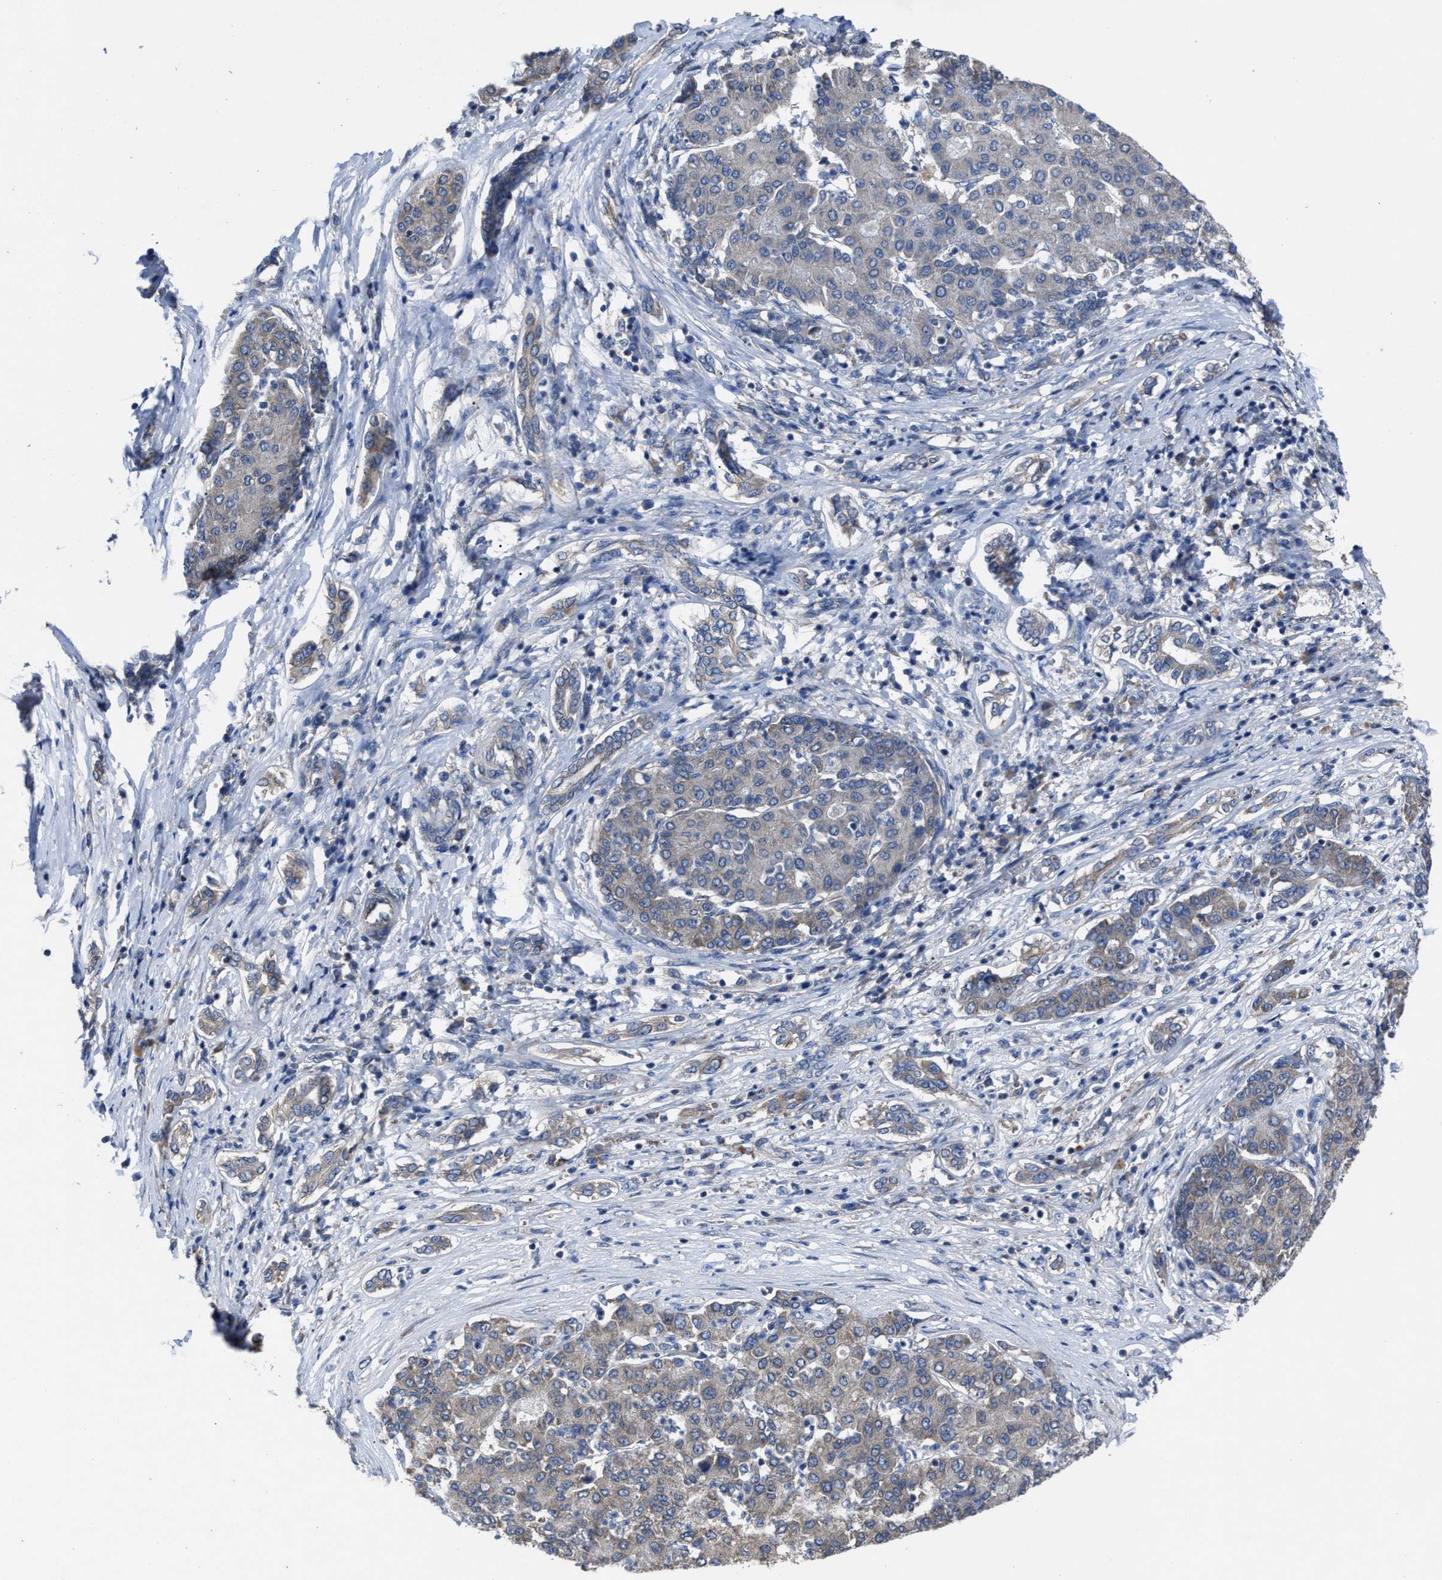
{"staining": {"intensity": "negative", "quantity": "none", "location": "none"}, "tissue": "liver cancer", "cell_type": "Tumor cells", "image_type": "cancer", "snomed": [{"axis": "morphology", "description": "Carcinoma, Hepatocellular, NOS"}, {"axis": "topography", "description": "Liver"}], "caption": "IHC image of liver cancer stained for a protein (brown), which exhibits no positivity in tumor cells.", "gene": "UPF1", "patient": {"sex": "male", "age": 65}}